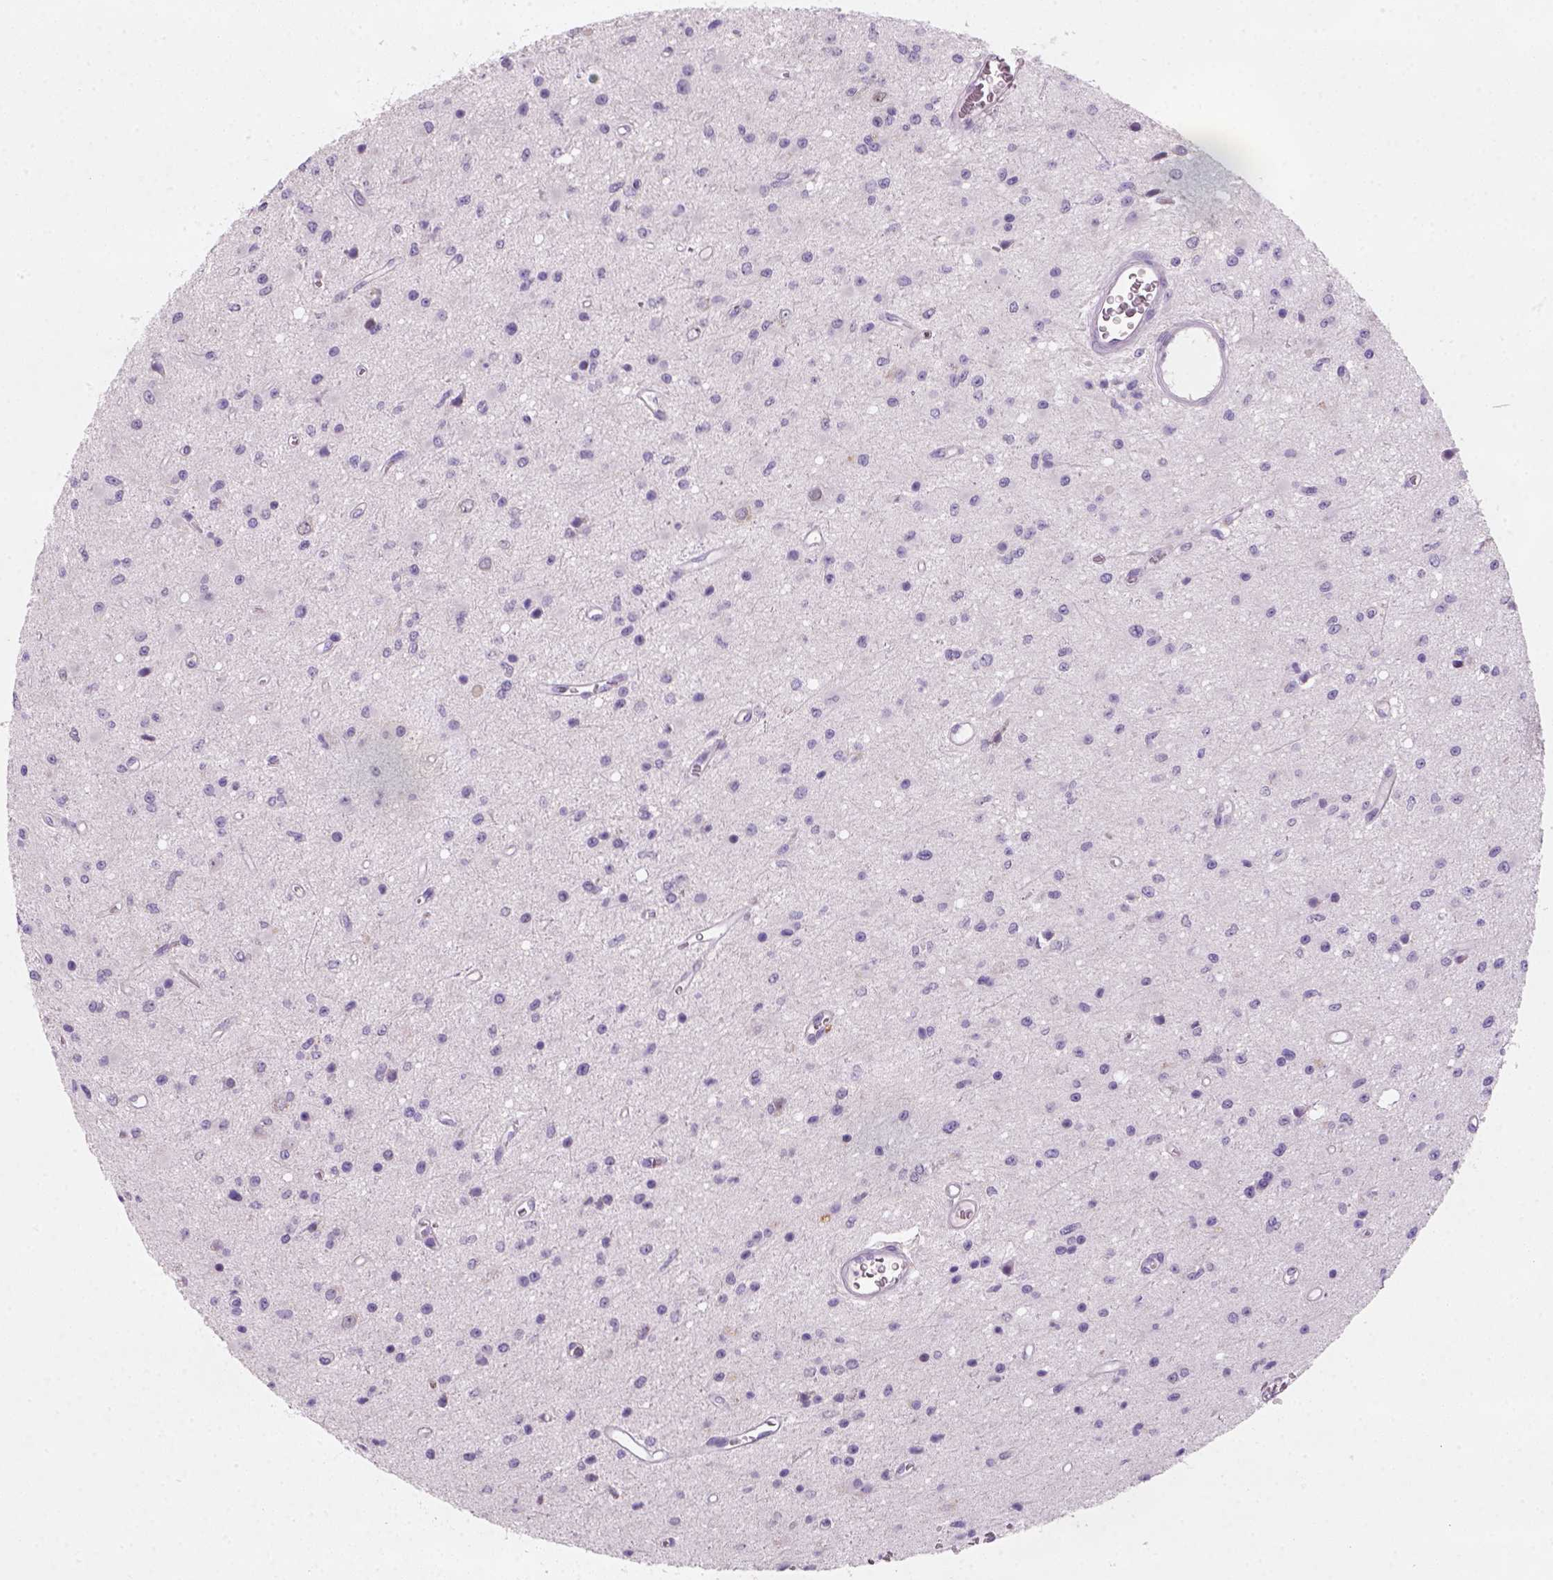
{"staining": {"intensity": "negative", "quantity": "none", "location": "none"}, "tissue": "glioma", "cell_type": "Tumor cells", "image_type": "cancer", "snomed": [{"axis": "morphology", "description": "Glioma, malignant, Low grade"}, {"axis": "topography", "description": "Brain"}], "caption": "High power microscopy histopathology image of an IHC photomicrograph of low-grade glioma (malignant), revealing no significant staining in tumor cells.", "gene": "ZMAT4", "patient": {"sex": "female", "age": 45}}